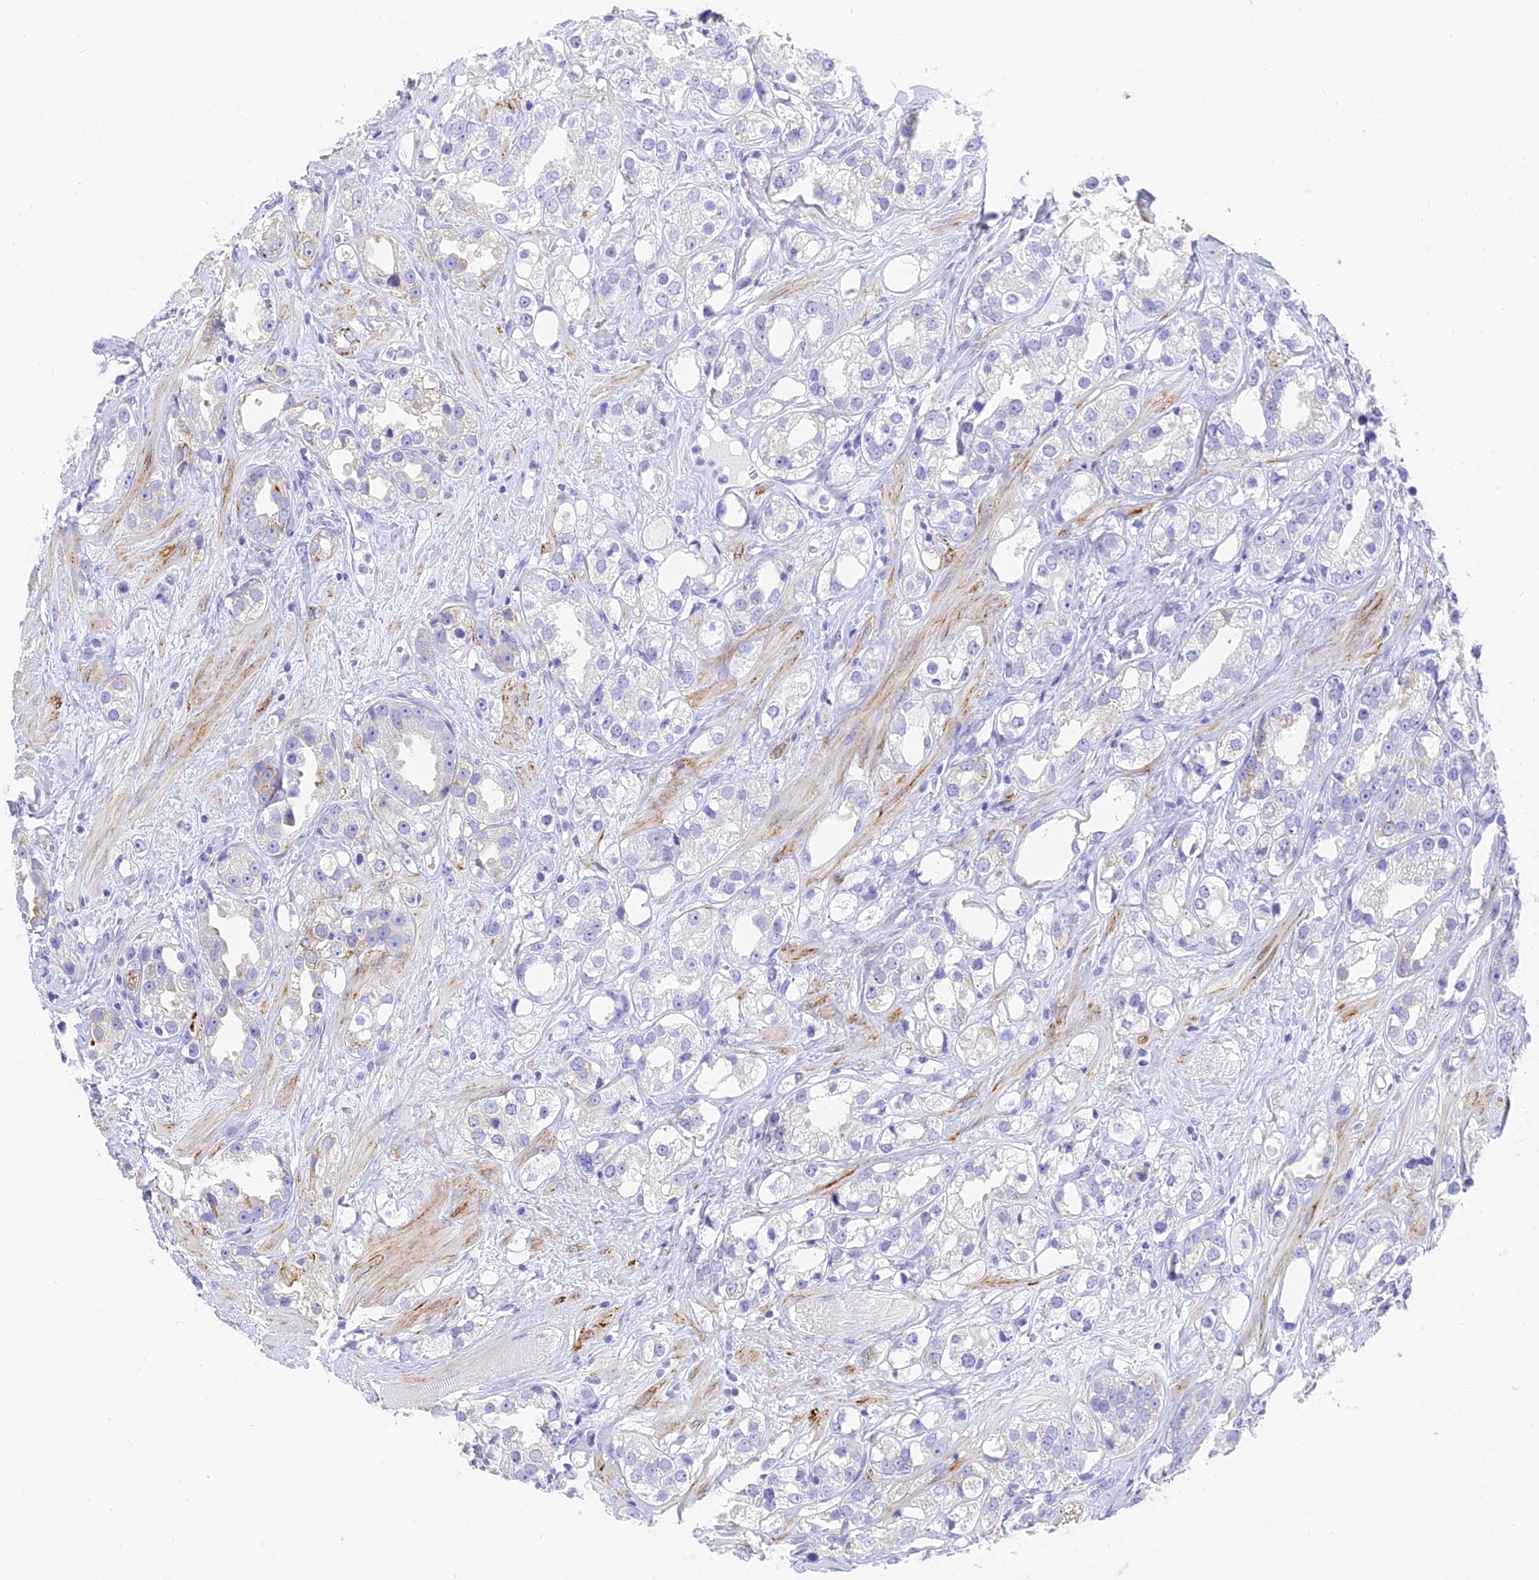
{"staining": {"intensity": "negative", "quantity": "none", "location": "none"}, "tissue": "prostate cancer", "cell_type": "Tumor cells", "image_type": "cancer", "snomed": [{"axis": "morphology", "description": "Adenocarcinoma, NOS"}, {"axis": "topography", "description": "Prostate"}], "caption": "The histopathology image exhibits no significant expression in tumor cells of prostate adenocarcinoma.", "gene": "SLC36A2", "patient": {"sex": "male", "age": 79}}